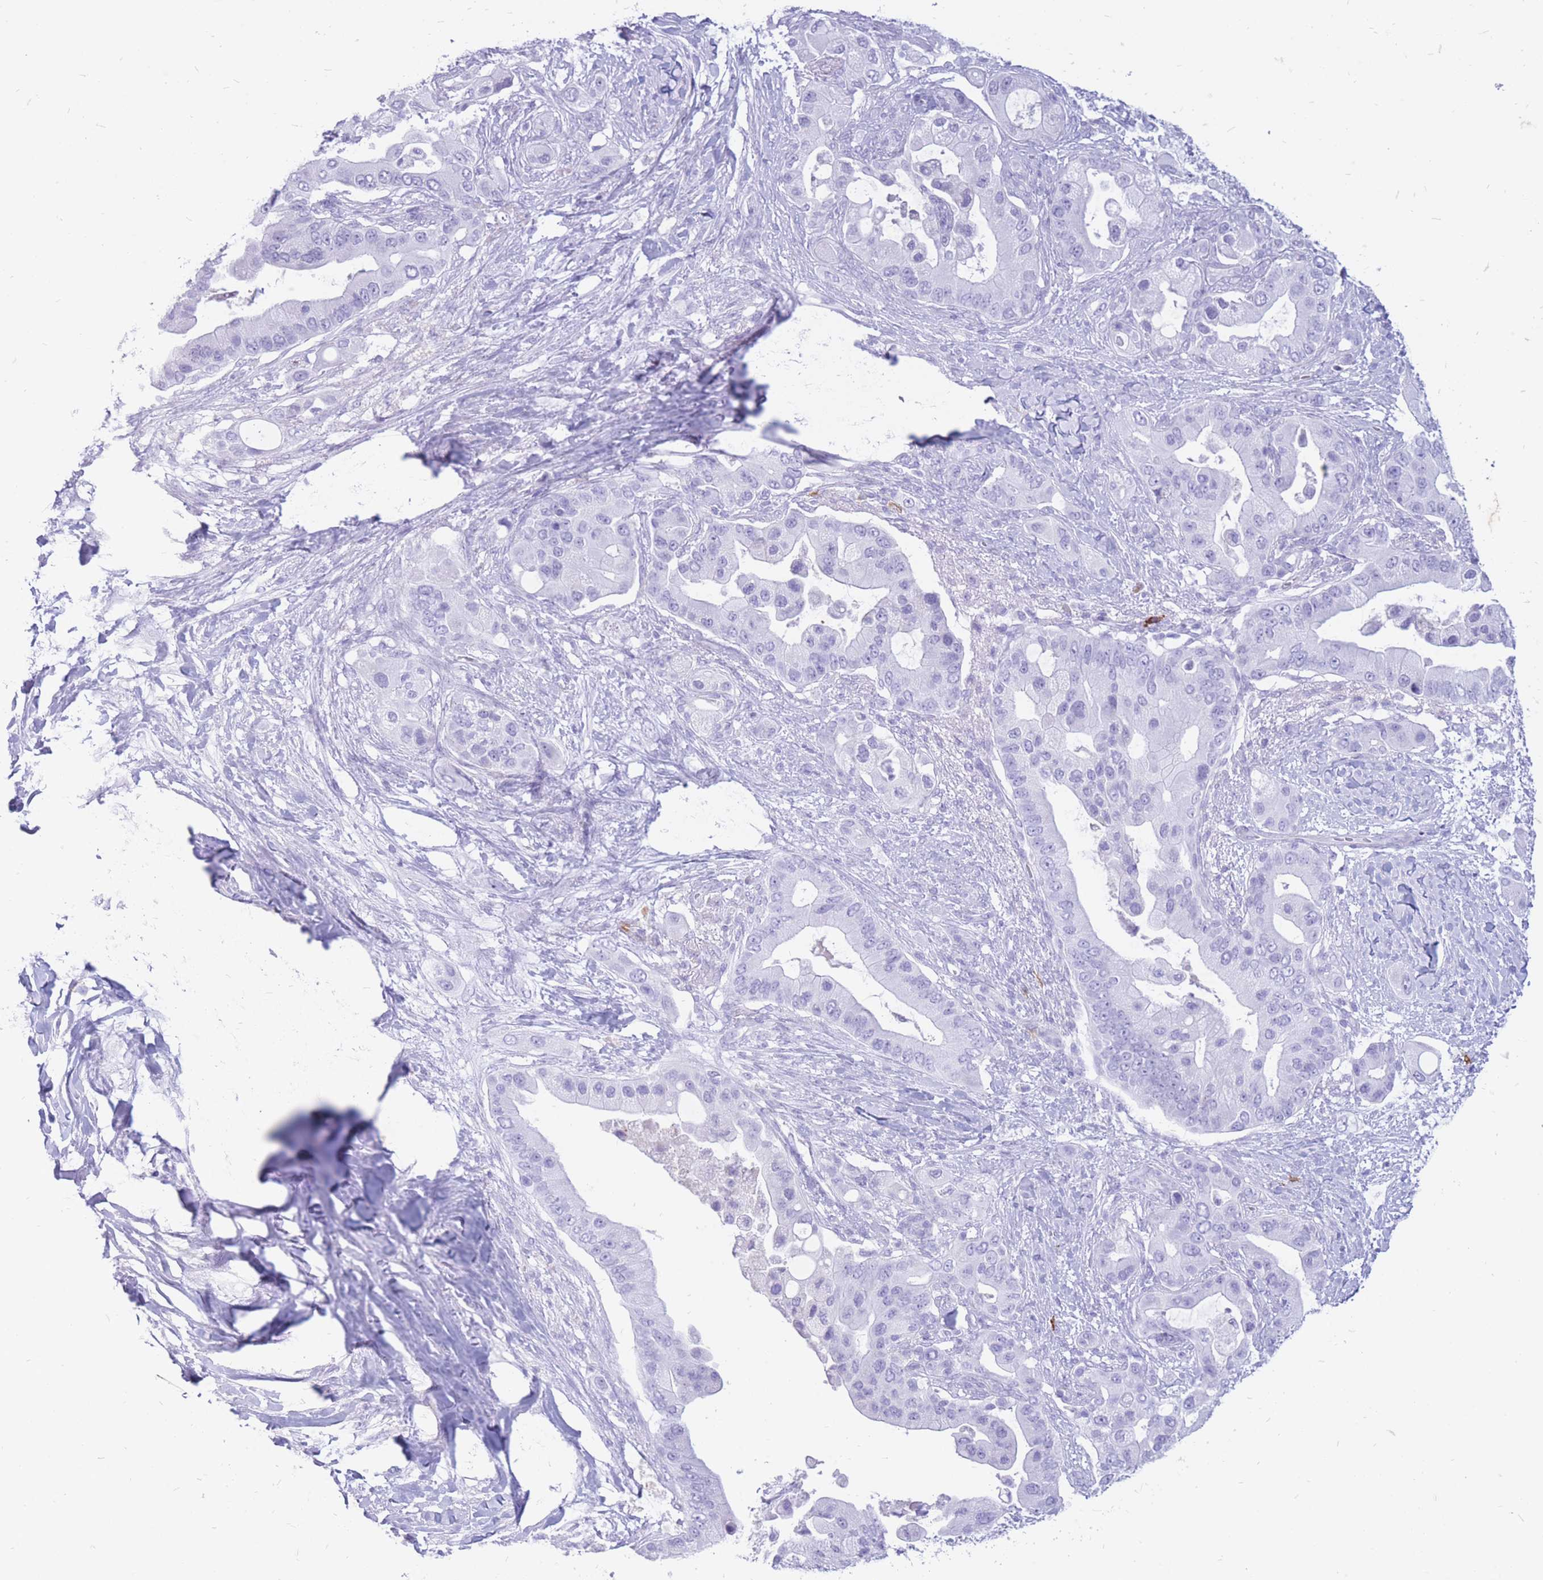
{"staining": {"intensity": "negative", "quantity": "none", "location": "none"}, "tissue": "pancreatic cancer", "cell_type": "Tumor cells", "image_type": "cancer", "snomed": [{"axis": "morphology", "description": "Adenocarcinoma, NOS"}, {"axis": "topography", "description": "Pancreas"}], "caption": "IHC image of neoplastic tissue: adenocarcinoma (pancreatic) stained with DAB (3,3'-diaminobenzidine) exhibits no significant protein staining in tumor cells. (DAB immunohistochemistry (IHC) visualized using brightfield microscopy, high magnification).", "gene": "ZFP37", "patient": {"sex": "male", "age": 57}}